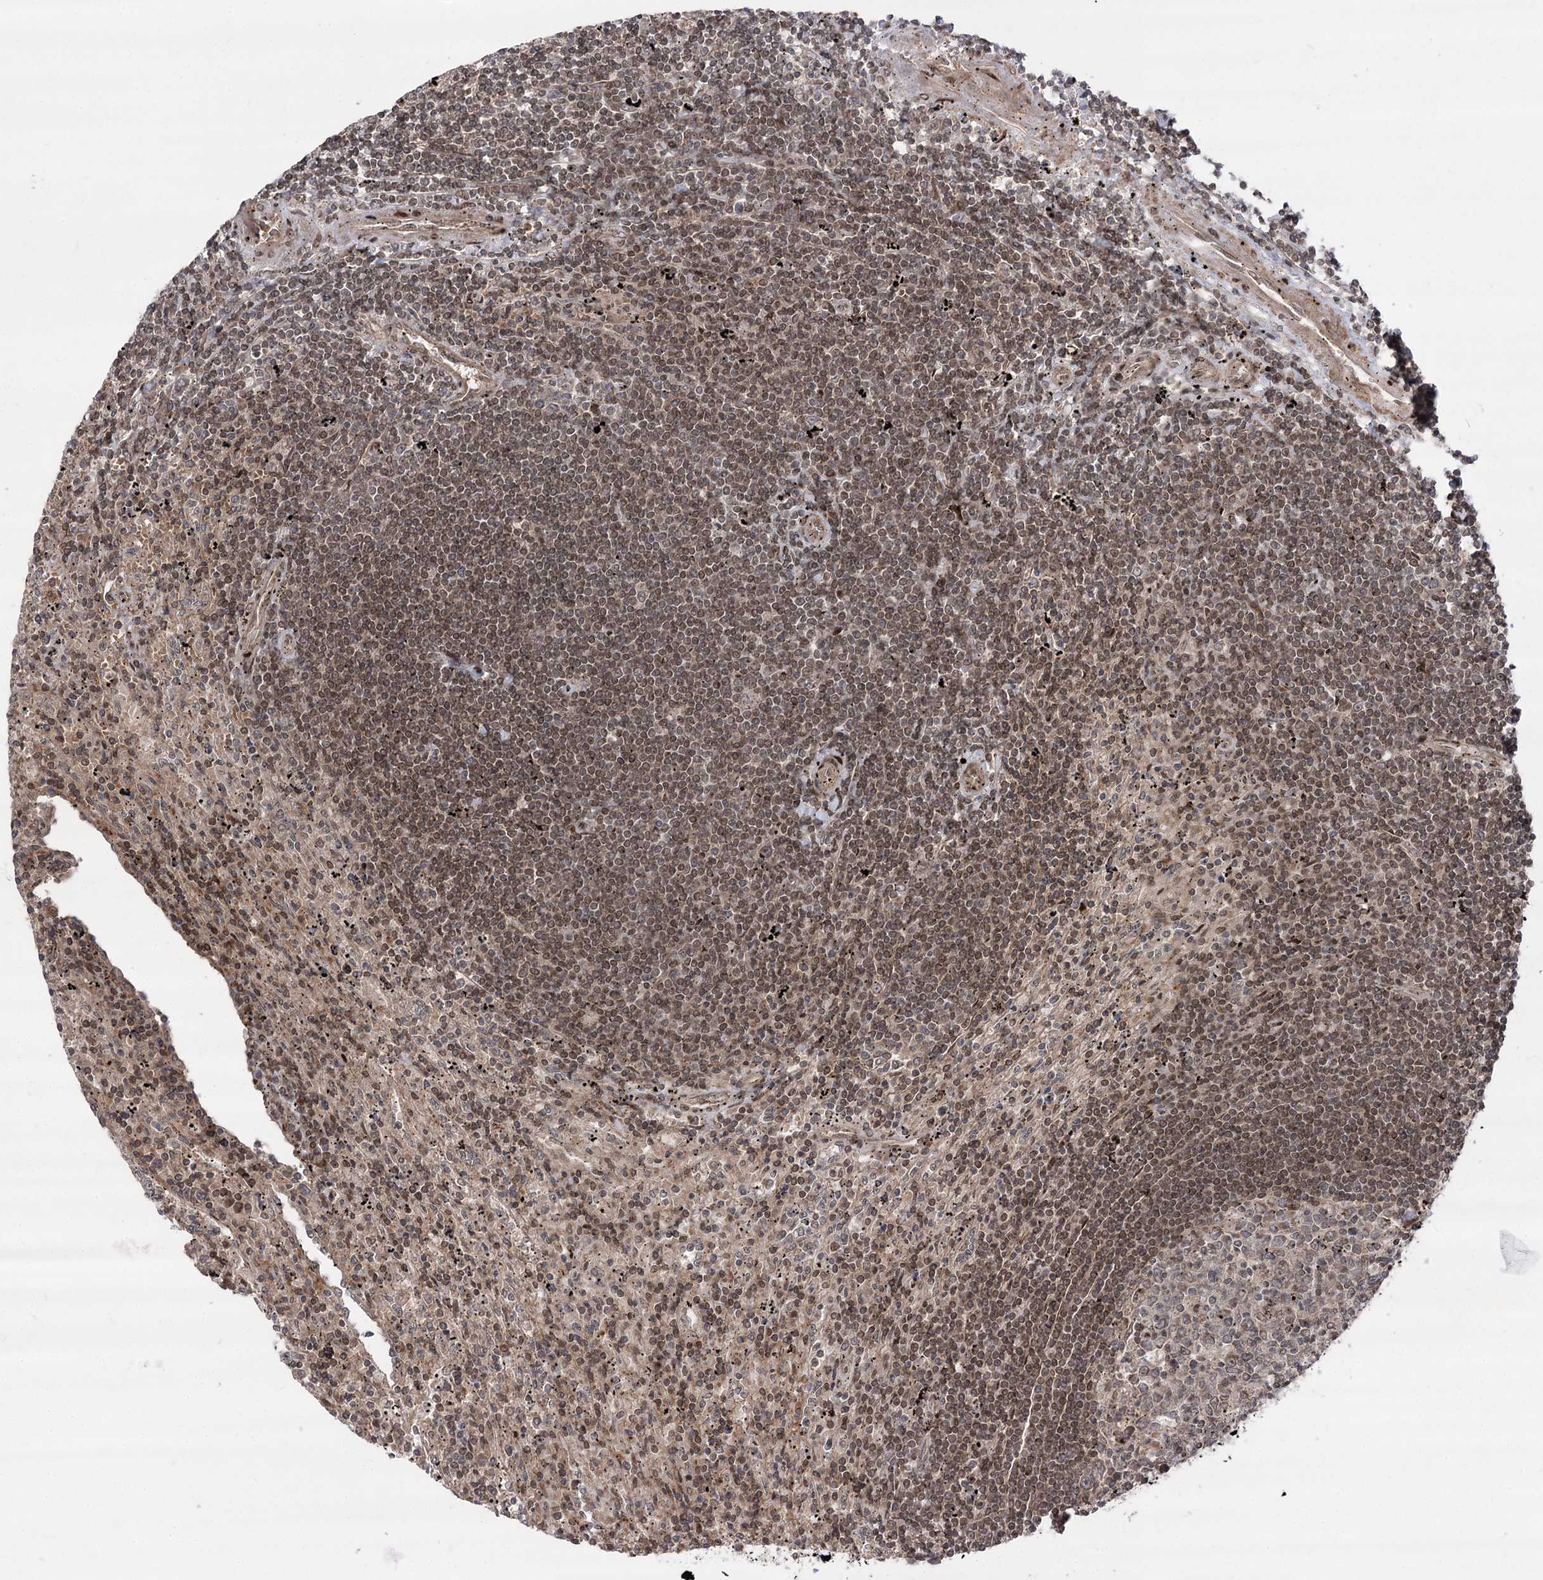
{"staining": {"intensity": "moderate", "quantity": ">75%", "location": "nuclear"}, "tissue": "lymphoma", "cell_type": "Tumor cells", "image_type": "cancer", "snomed": [{"axis": "morphology", "description": "Malignant lymphoma, non-Hodgkin's type, Low grade"}, {"axis": "topography", "description": "Spleen"}], "caption": "High-magnification brightfield microscopy of lymphoma stained with DAB (brown) and counterstained with hematoxylin (blue). tumor cells exhibit moderate nuclear positivity is identified in approximately>75% of cells. The staining was performed using DAB (3,3'-diaminobenzidine) to visualize the protein expression in brown, while the nuclei were stained in blue with hematoxylin (Magnification: 20x).", "gene": "TENM2", "patient": {"sex": "male", "age": 76}}